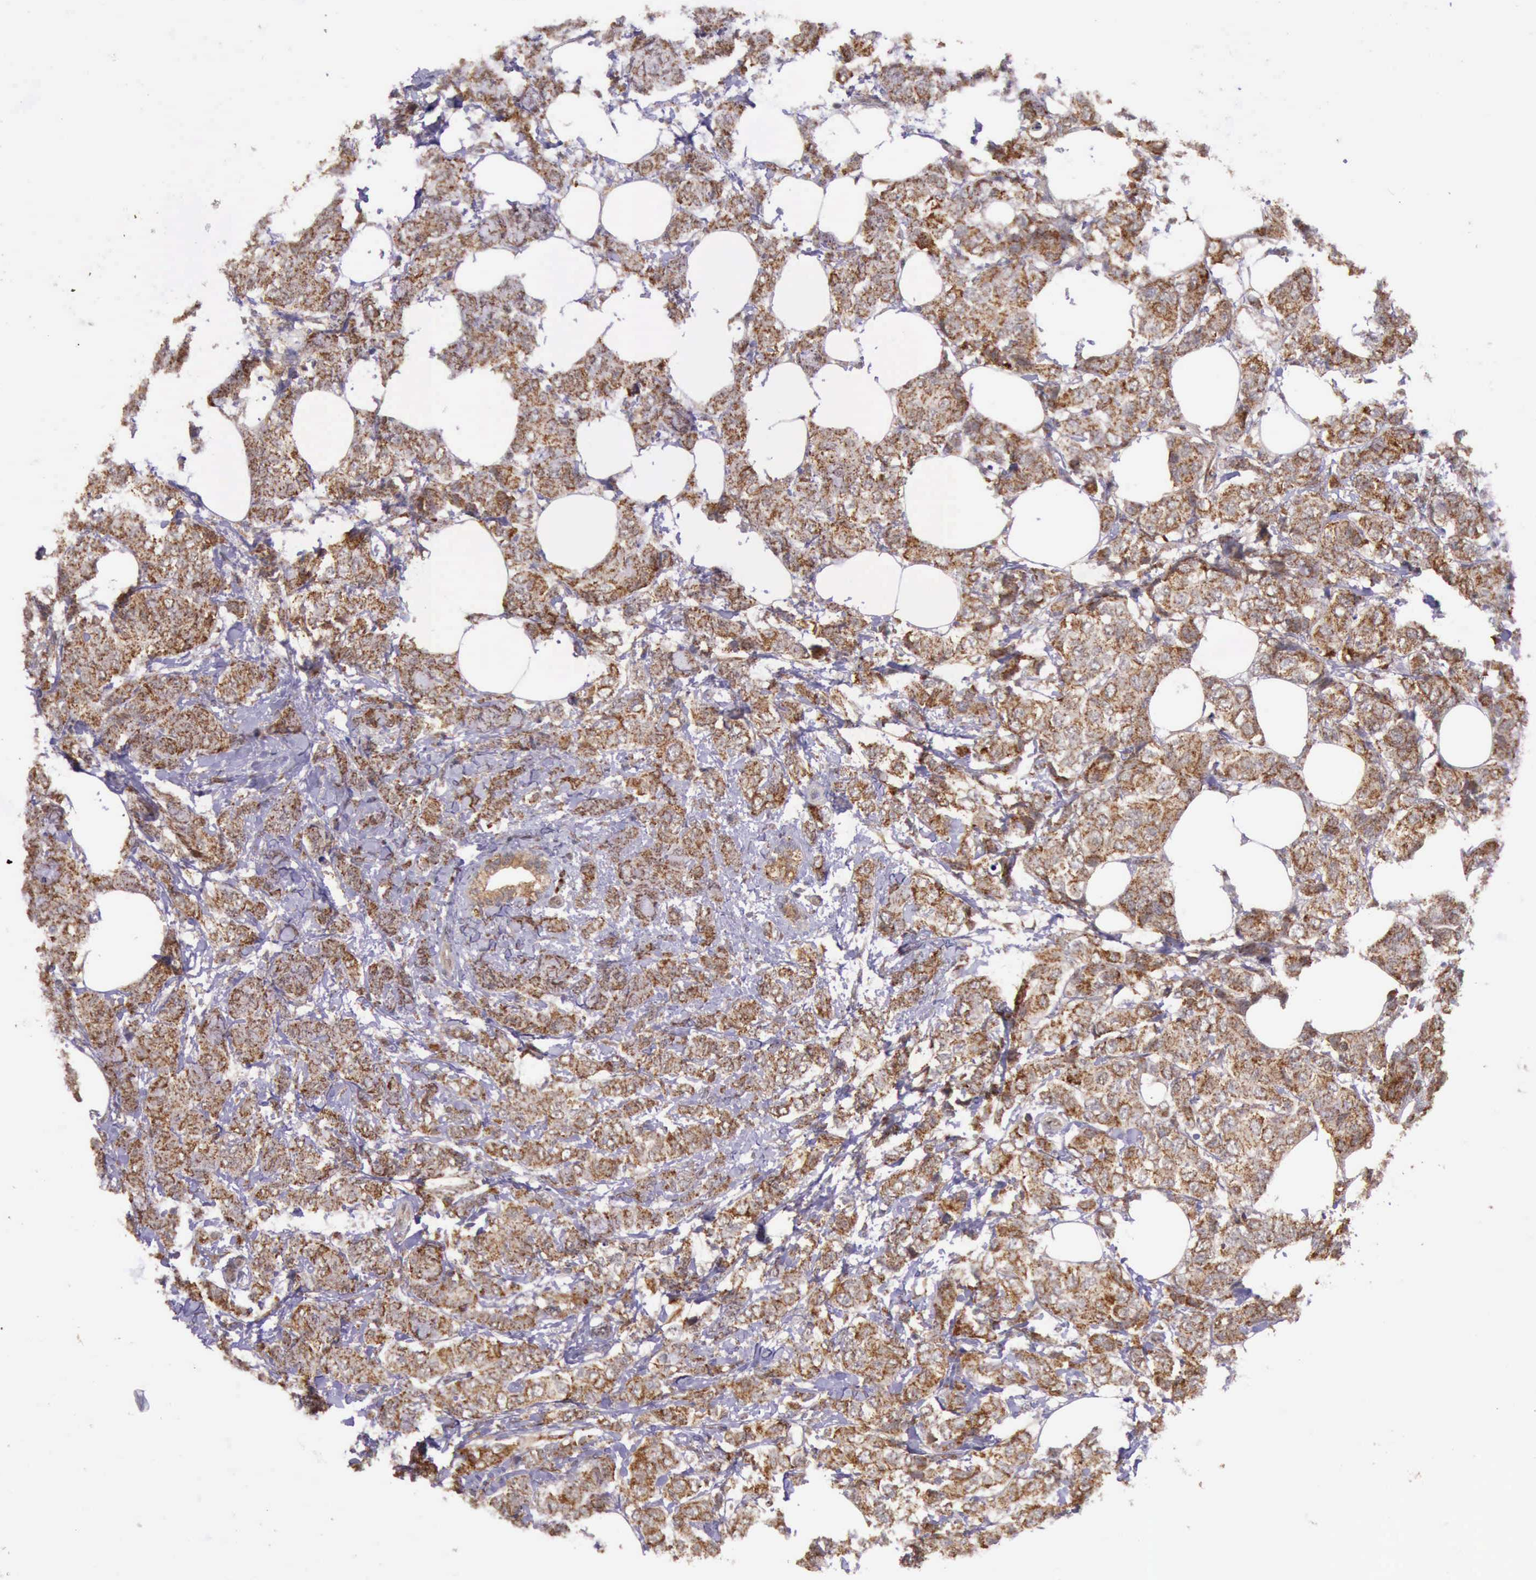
{"staining": {"intensity": "moderate", "quantity": ">75%", "location": "cytoplasmic/membranous"}, "tissue": "breast cancer", "cell_type": "Tumor cells", "image_type": "cancer", "snomed": [{"axis": "morphology", "description": "Lobular carcinoma"}, {"axis": "topography", "description": "Breast"}], "caption": "Breast cancer (lobular carcinoma) stained with a protein marker reveals moderate staining in tumor cells.", "gene": "ARMCX3", "patient": {"sex": "female", "age": 60}}